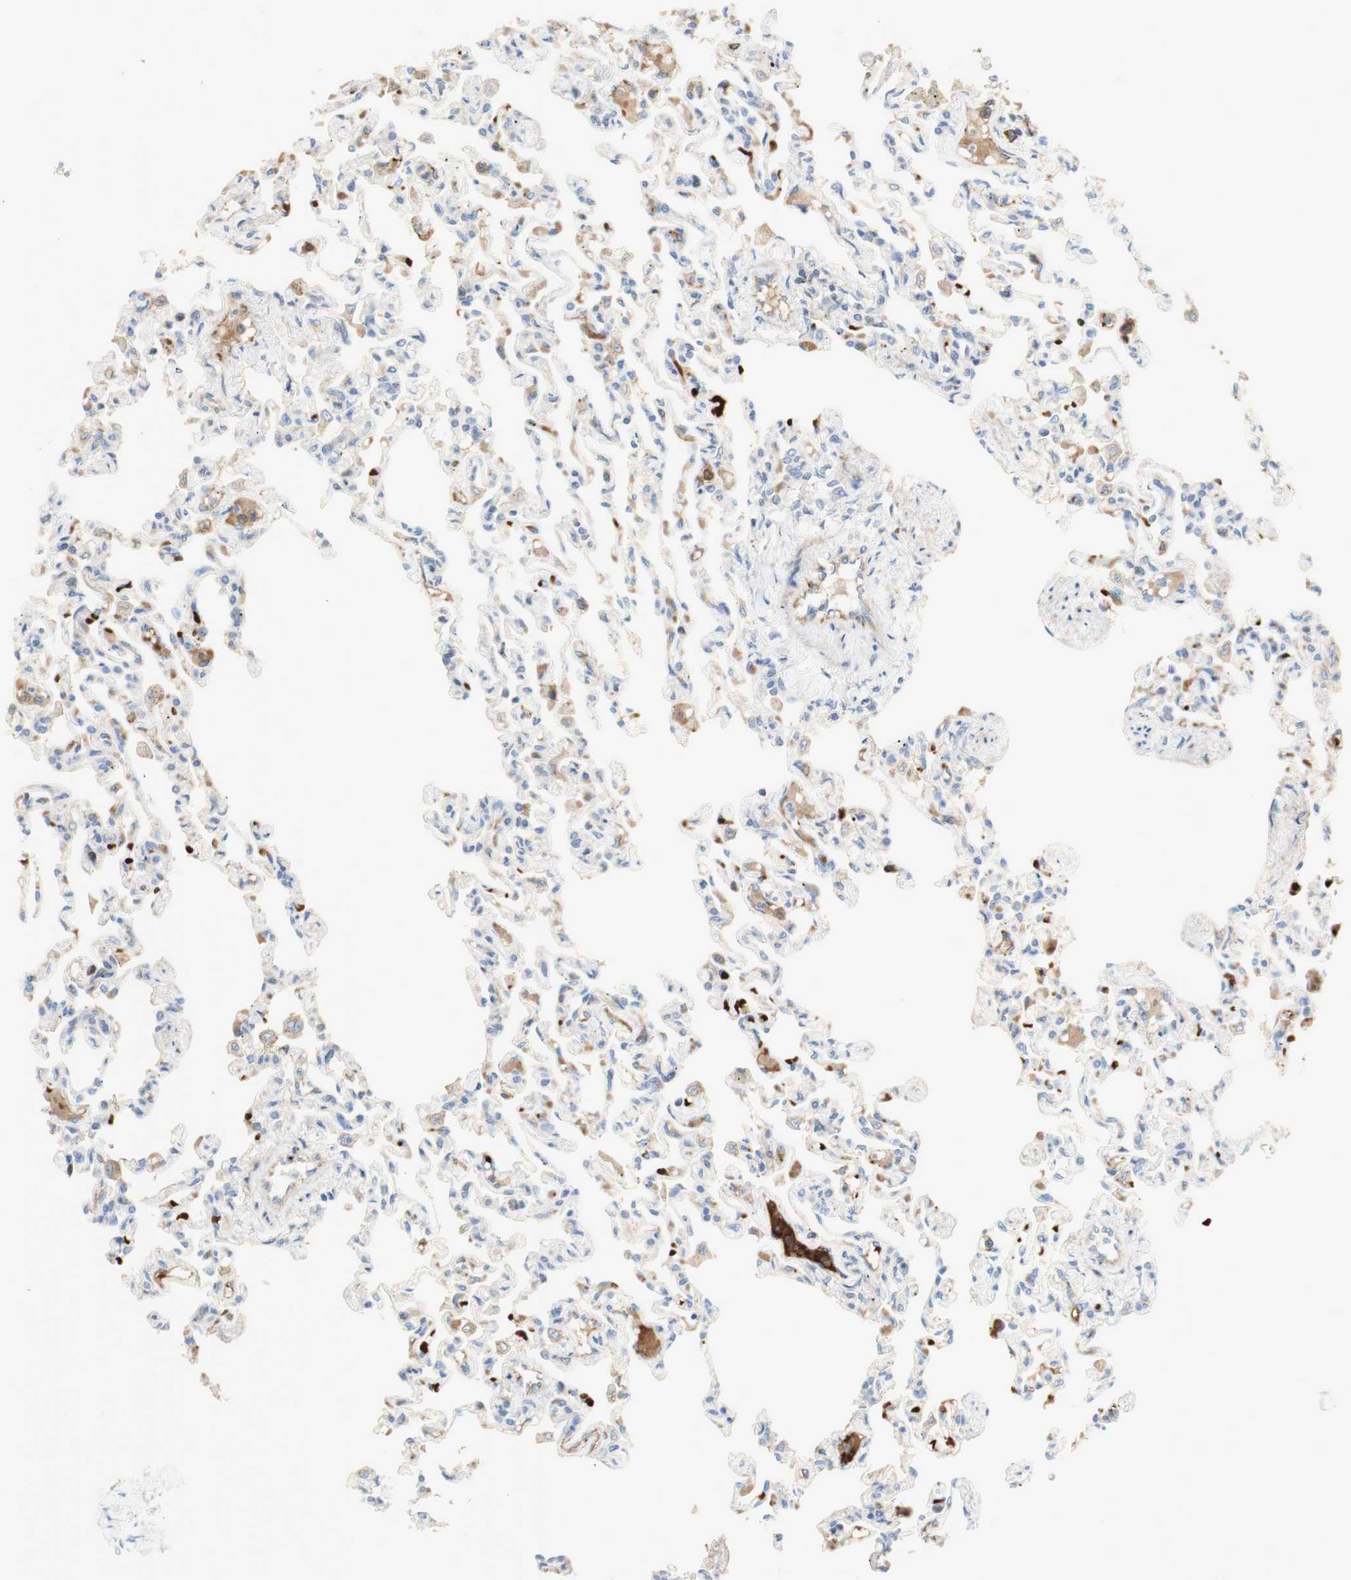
{"staining": {"intensity": "weak", "quantity": "<25%", "location": "cytoplasmic/membranous"}, "tissue": "lung", "cell_type": "Alveolar cells", "image_type": "normal", "snomed": [{"axis": "morphology", "description": "Normal tissue, NOS"}, {"axis": "topography", "description": "Lung"}], "caption": "Image shows no significant protein positivity in alveolar cells of unremarkable lung.", "gene": "GAN", "patient": {"sex": "male", "age": 21}}